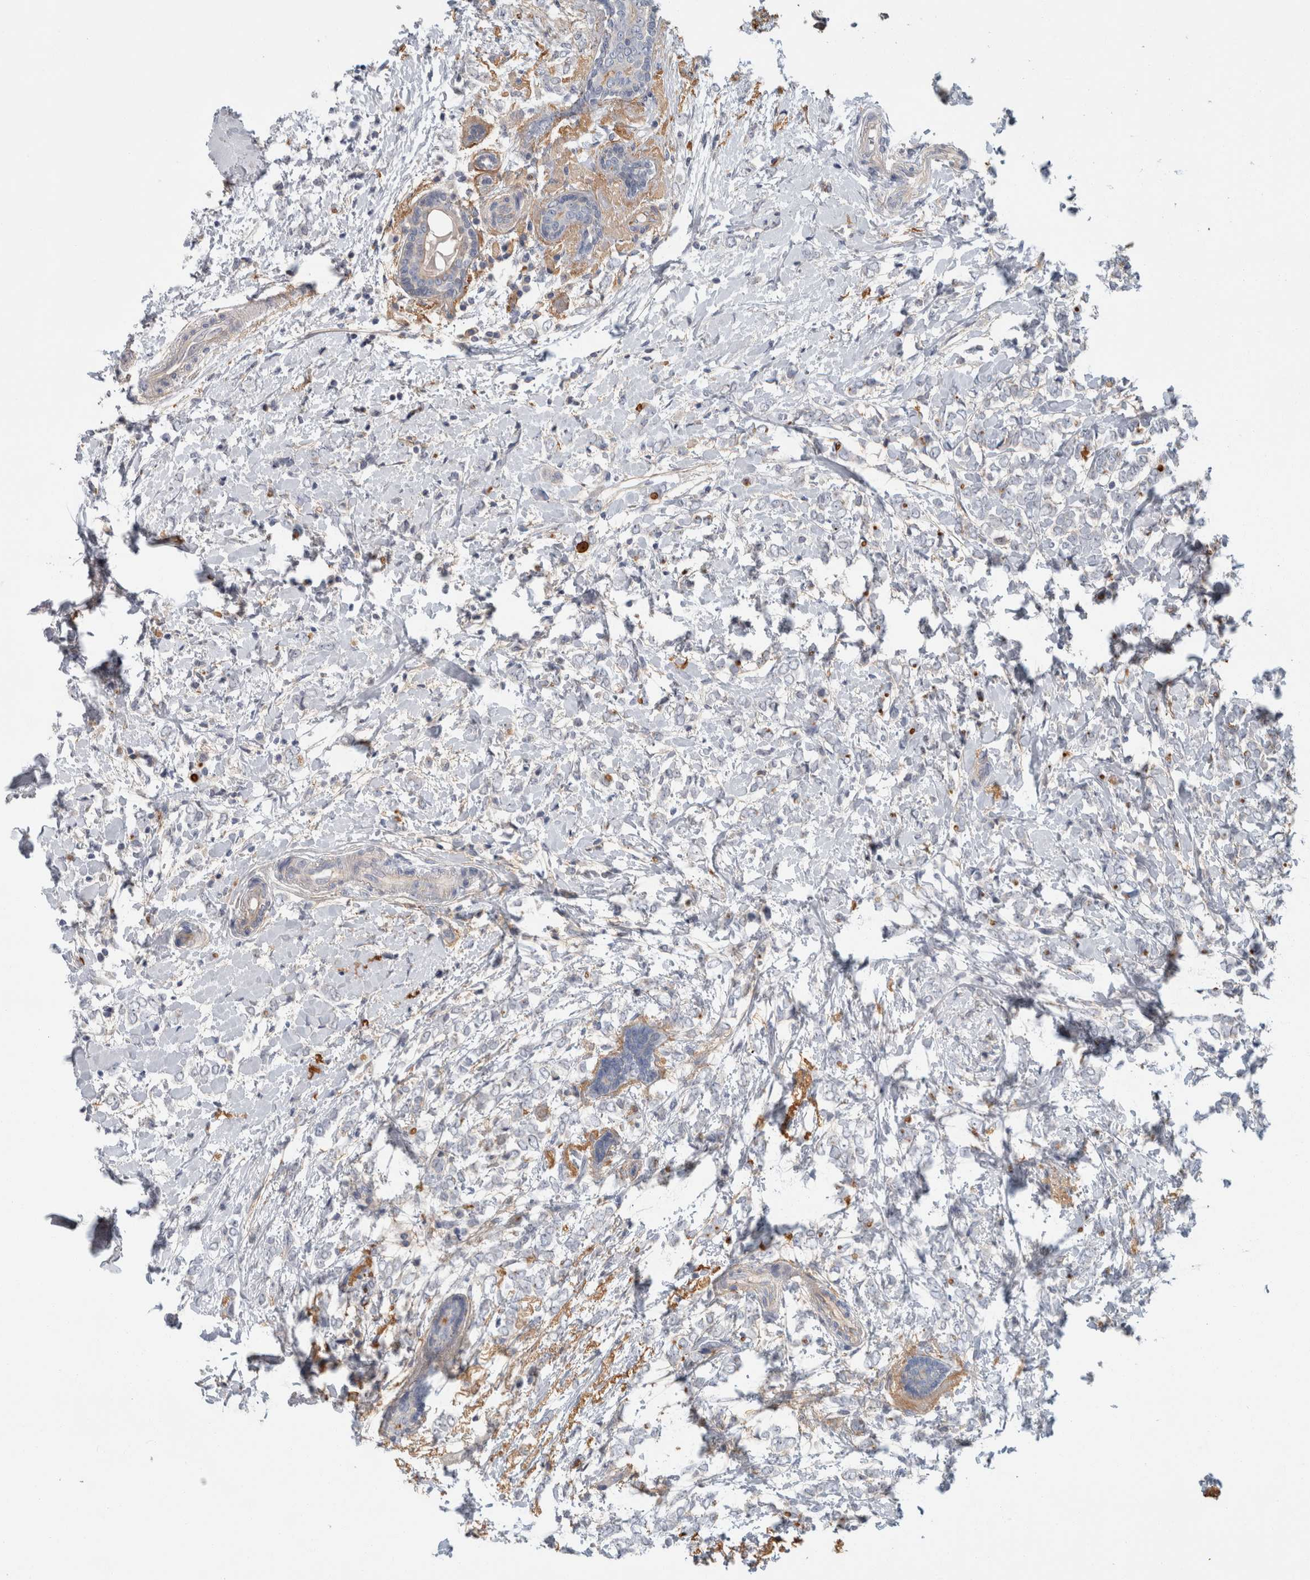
{"staining": {"intensity": "negative", "quantity": "none", "location": "none"}, "tissue": "breast cancer", "cell_type": "Tumor cells", "image_type": "cancer", "snomed": [{"axis": "morphology", "description": "Normal tissue, NOS"}, {"axis": "morphology", "description": "Lobular carcinoma"}, {"axis": "topography", "description": "Breast"}], "caption": "The micrograph shows no staining of tumor cells in breast lobular carcinoma. (DAB immunohistochemistry (IHC) with hematoxylin counter stain).", "gene": "CD55", "patient": {"sex": "female", "age": 47}}